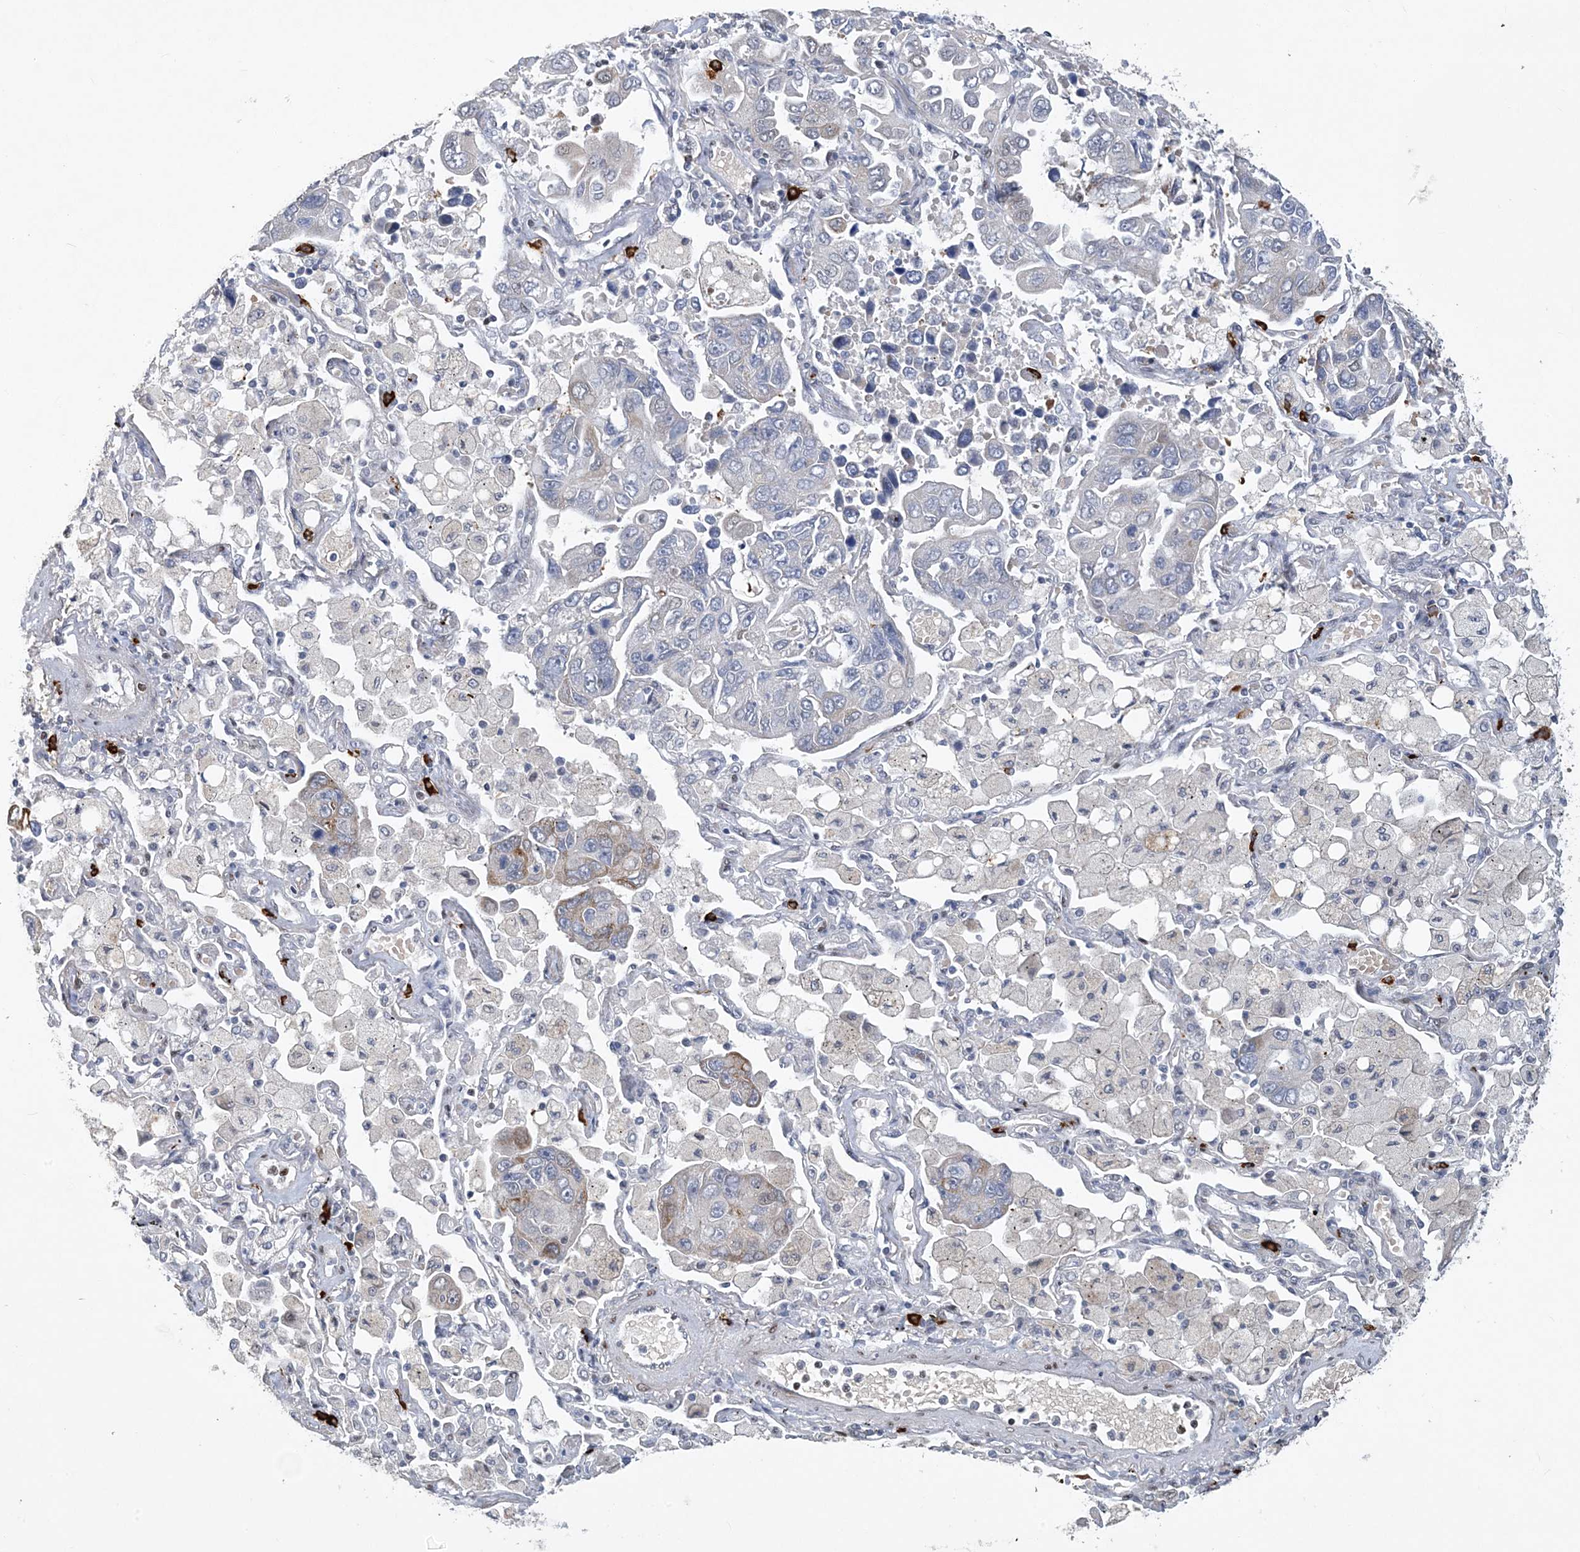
{"staining": {"intensity": "negative", "quantity": "none", "location": "none"}, "tissue": "lung cancer", "cell_type": "Tumor cells", "image_type": "cancer", "snomed": [{"axis": "morphology", "description": "Adenocarcinoma, NOS"}, {"axis": "topography", "description": "Lung"}], "caption": "IHC of human lung adenocarcinoma displays no positivity in tumor cells.", "gene": "ZBTB7A", "patient": {"sex": "male", "age": 64}}